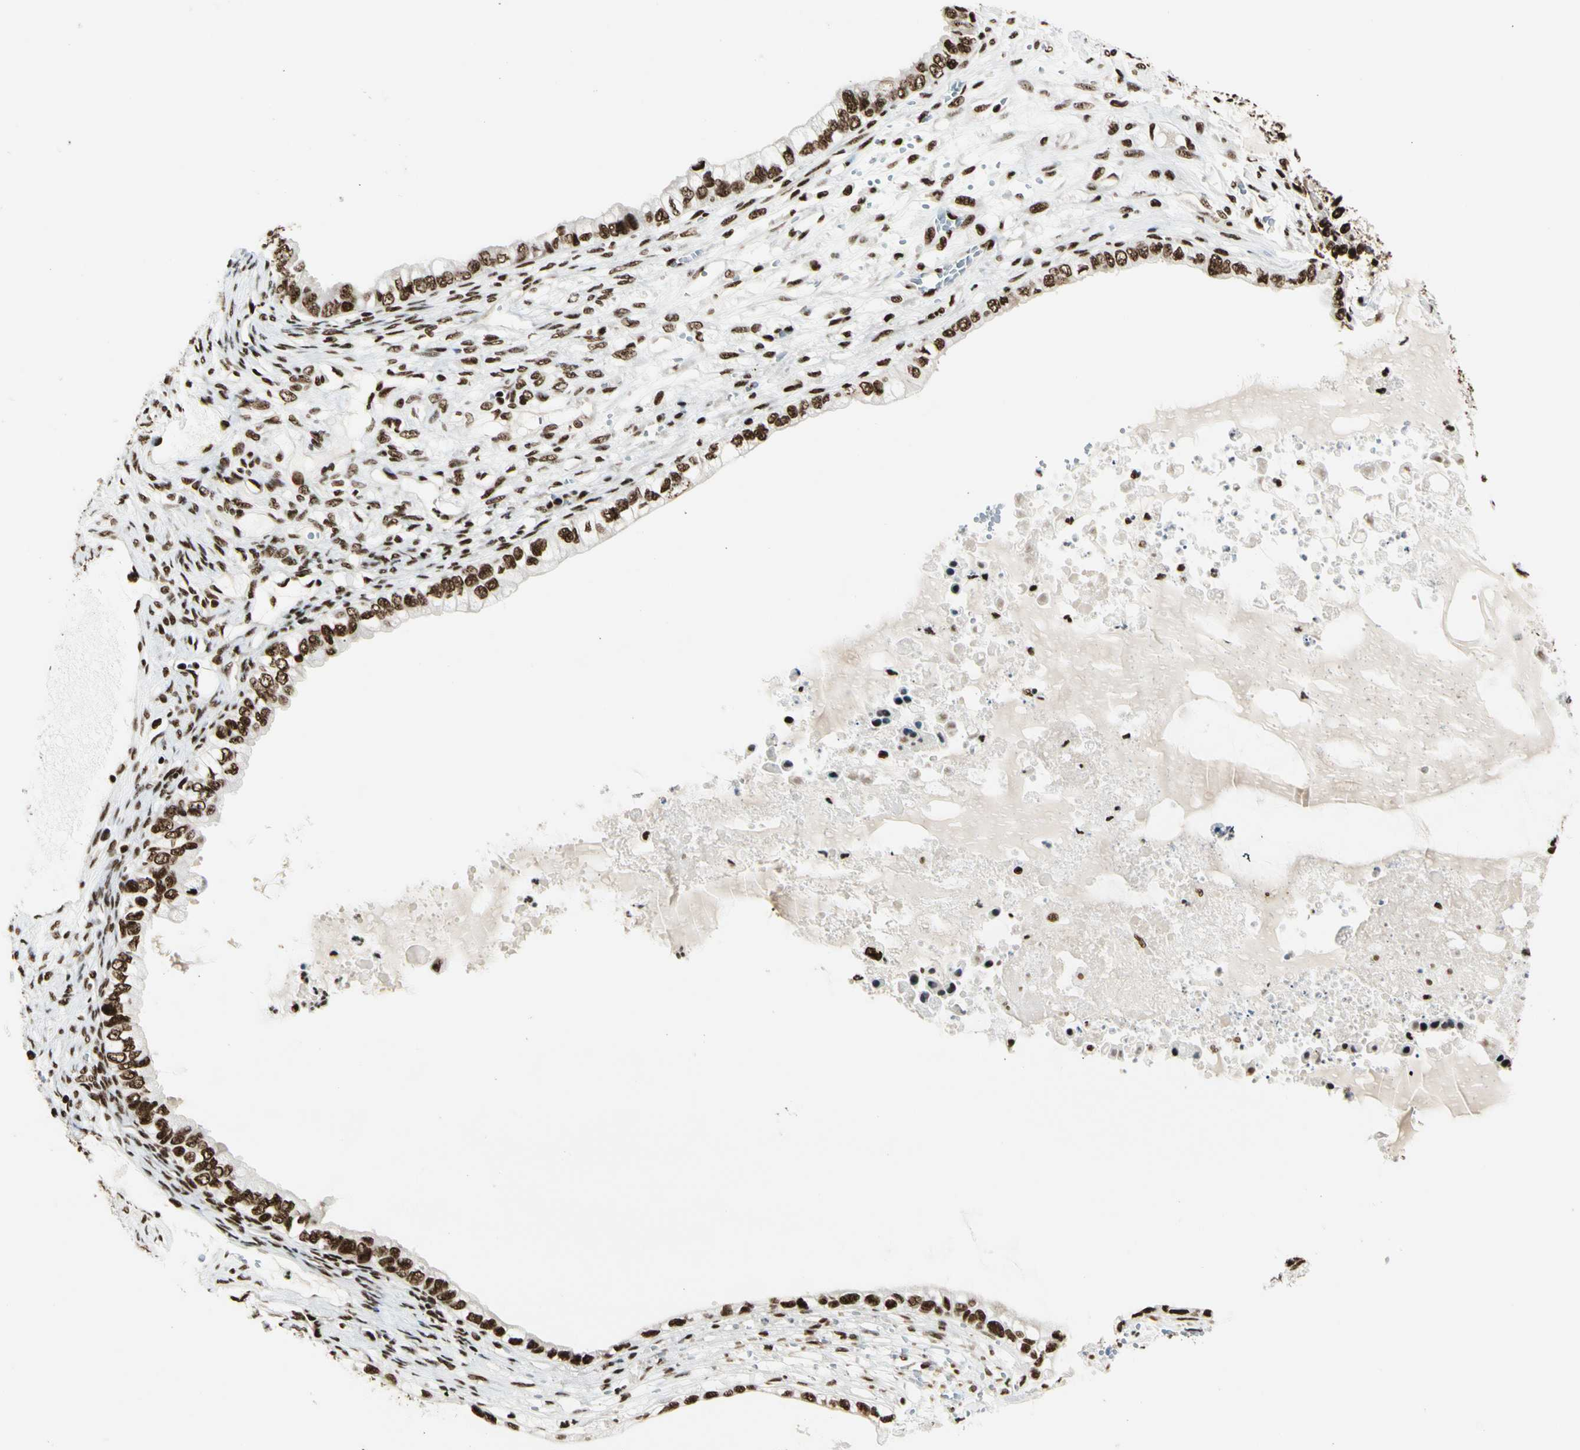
{"staining": {"intensity": "strong", "quantity": ">75%", "location": "nuclear"}, "tissue": "ovarian cancer", "cell_type": "Tumor cells", "image_type": "cancer", "snomed": [{"axis": "morphology", "description": "Cystadenocarcinoma, mucinous, NOS"}, {"axis": "topography", "description": "Ovary"}], "caption": "Immunohistochemistry (IHC) of ovarian cancer exhibits high levels of strong nuclear positivity in approximately >75% of tumor cells.", "gene": "CCAR1", "patient": {"sex": "female", "age": 80}}